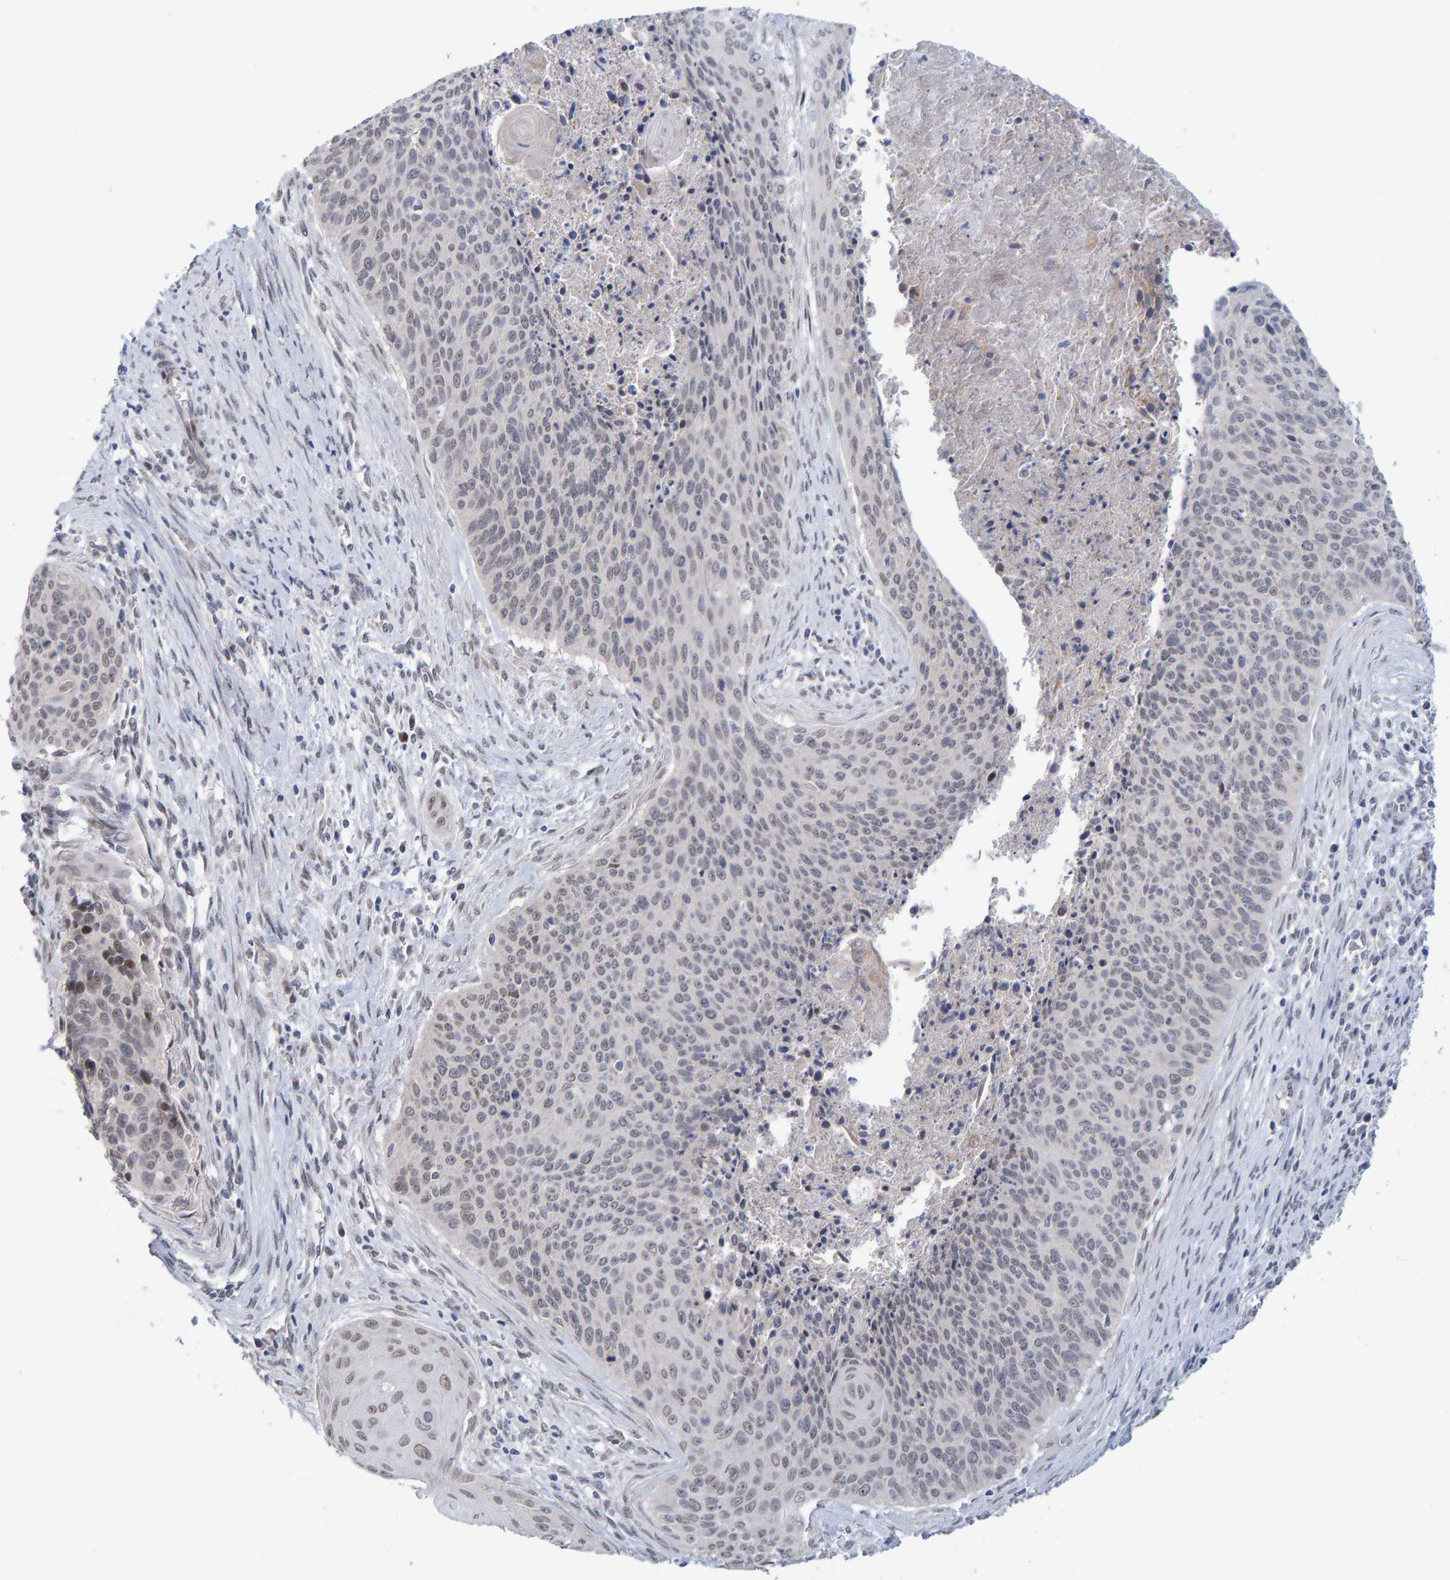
{"staining": {"intensity": "negative", "quantity": "none", "location": "none"}, "tissue": "cervical cancer", "cell_type": "Tumor cells", "image_type": "cancer", "snomed": [{"axis": "morphology", "description": "Squamous cell carcinoma, NOS"}, {"axis": "topography", "description": "Cervix"}], "caption": "Tumor cells show no significant protein staining in cervical squamous cell carcinoma. (DAB (3,3'-diaminobenzidine) immunohistochemistry visualized using brightfield microscopy, high magnification).", "gene": "USP43", "patient": {"sex": "female", "age": 55}}